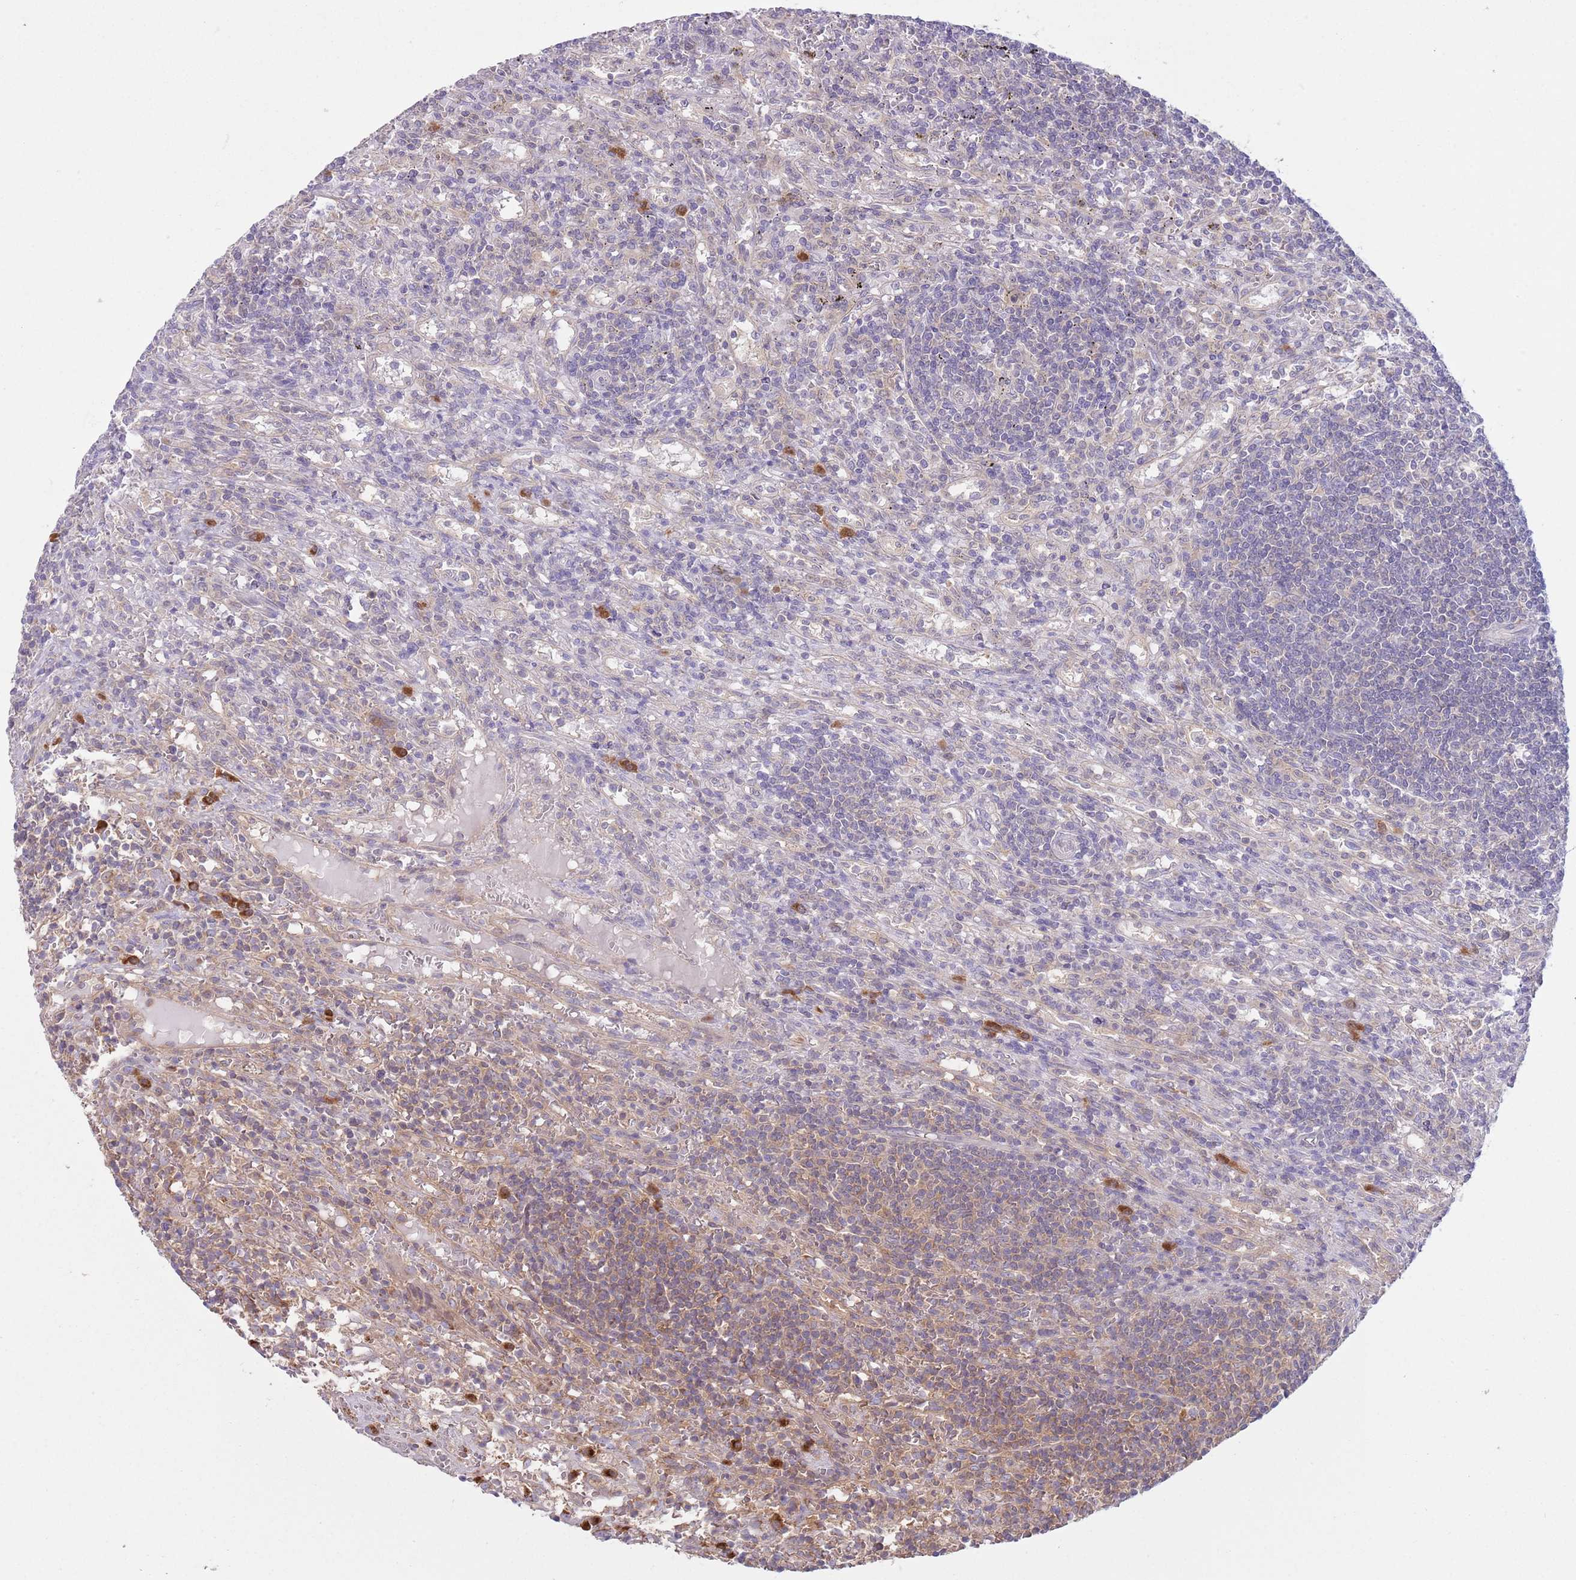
{"staining": {"intensity": "weak", "quantity": "<25%", "location": "cytoplasmic/membranous"}, "tissue": "lymphoma", "cell_type": "Tumor cells", "image_type": "cancer", "snomed": [{"axis": "morphology", "description": "Malignant lymphoma, non-Hodgkin's type, Low grade"}, {"axis": "topography", "description": "Spleen"}], "caption": "The immunohistochemistry image has no significant positivity in tumor cells of lymphoma tissue. Brightfield microscopy of immunohistochemistry (IHC) stained with DAB (3,3'-diaminobenzidine) (brown) and hematoxylin (blue), captured at high magnification.", "gene": "COPE", "patient": {"sex": "male", "age": 76}}